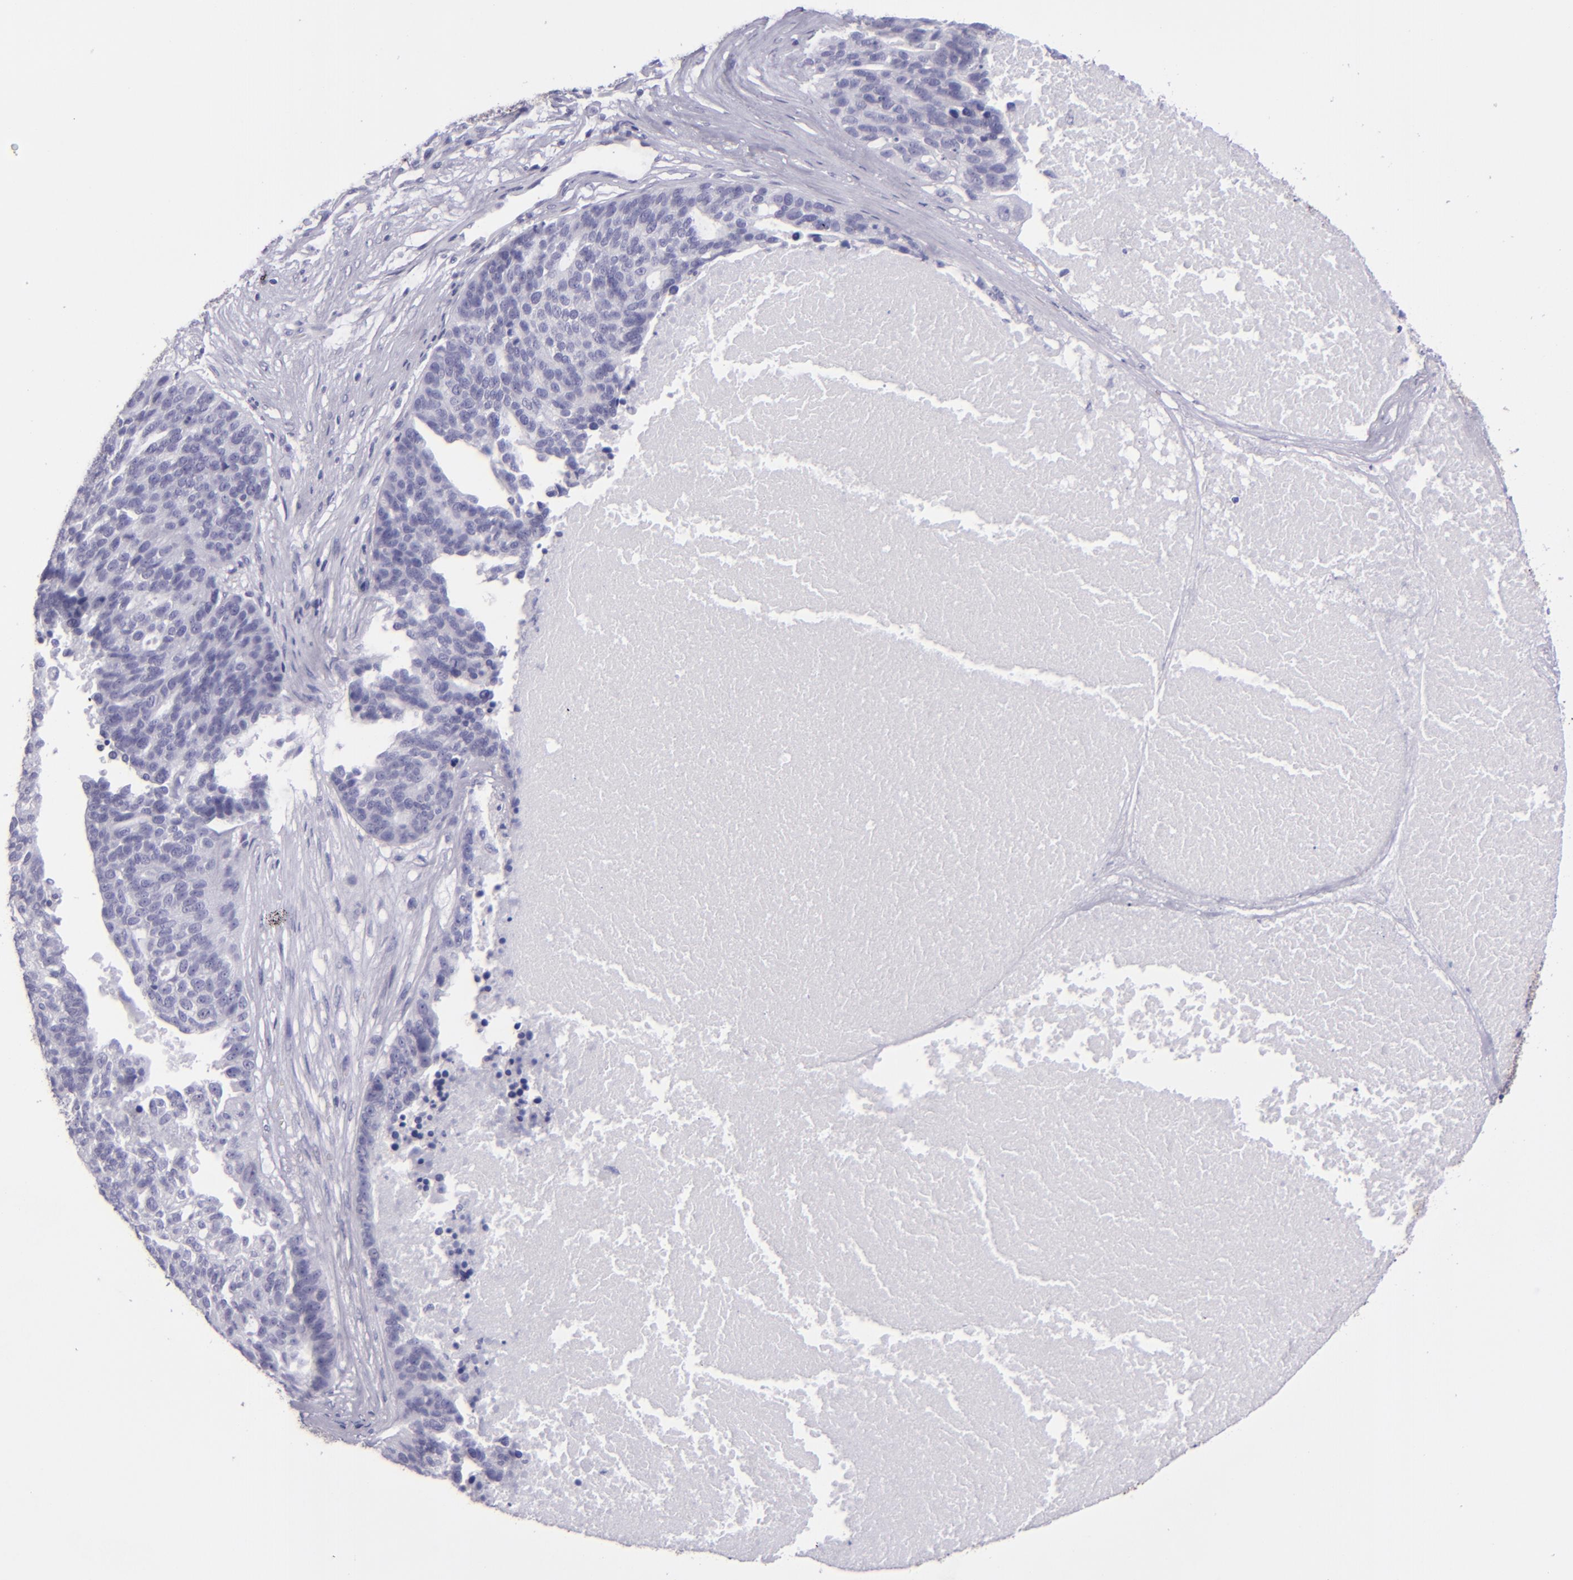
{"staining": {"intensity": "negative", "quantity": "none", "location": "none"}, "tissue": "ovarian cancer", "cell_type": "Tumor cells", "image_type": "cancer", "snomed": [{"axis": "morphology", "description": "Cystadenocarcinoma, serous, NOS"}, {"axis": "topography", "description": "Ovary"}], "caption": "Human ovarian cancer (serous cystadenocarcinoma) stained for a protein using immunohistochemistry (IHC) exhibits no expression in tumor cells.", "gene": "MUC5AC", "patient": {"sex": "female", "age": 59}}